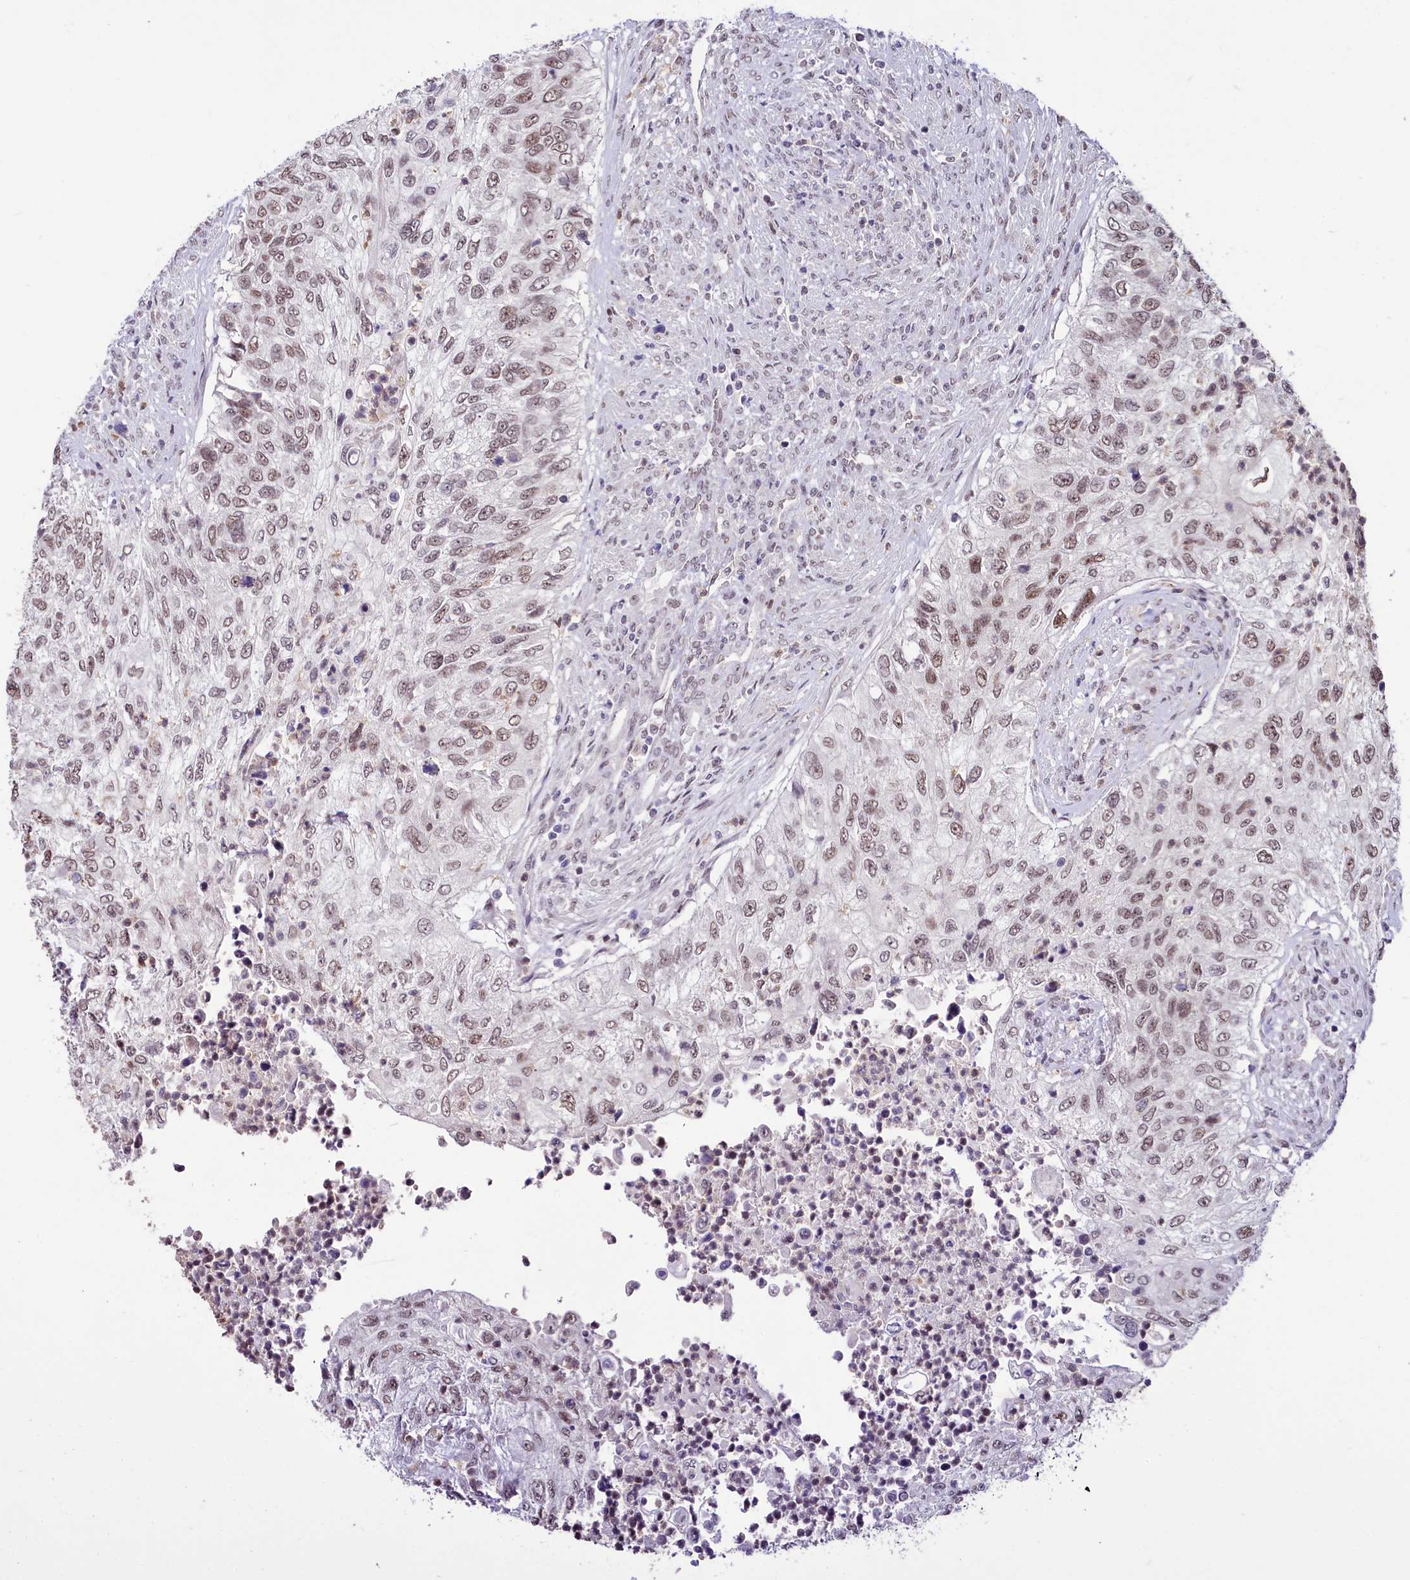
{"staining": {"intensity": "moderate", "quantity": ">75%", "location": "nuclear"}, "tissue": "urothelial cancer", "cell_type": "Tumor cells", "image_type": "cancer", "snomed": [{"axis": "morphology", "description": "Urothelial carcinoma, High grade"}, {"axis": "topography", "description": "Urinary bladder"}], "caption": "Moderate nuclear protein expression is identified in about >75% of tumor cells in urothelial carcinoma (high-grade).", "gene": "SCAF11", "patient": {"sex": "female", "age": 60}}